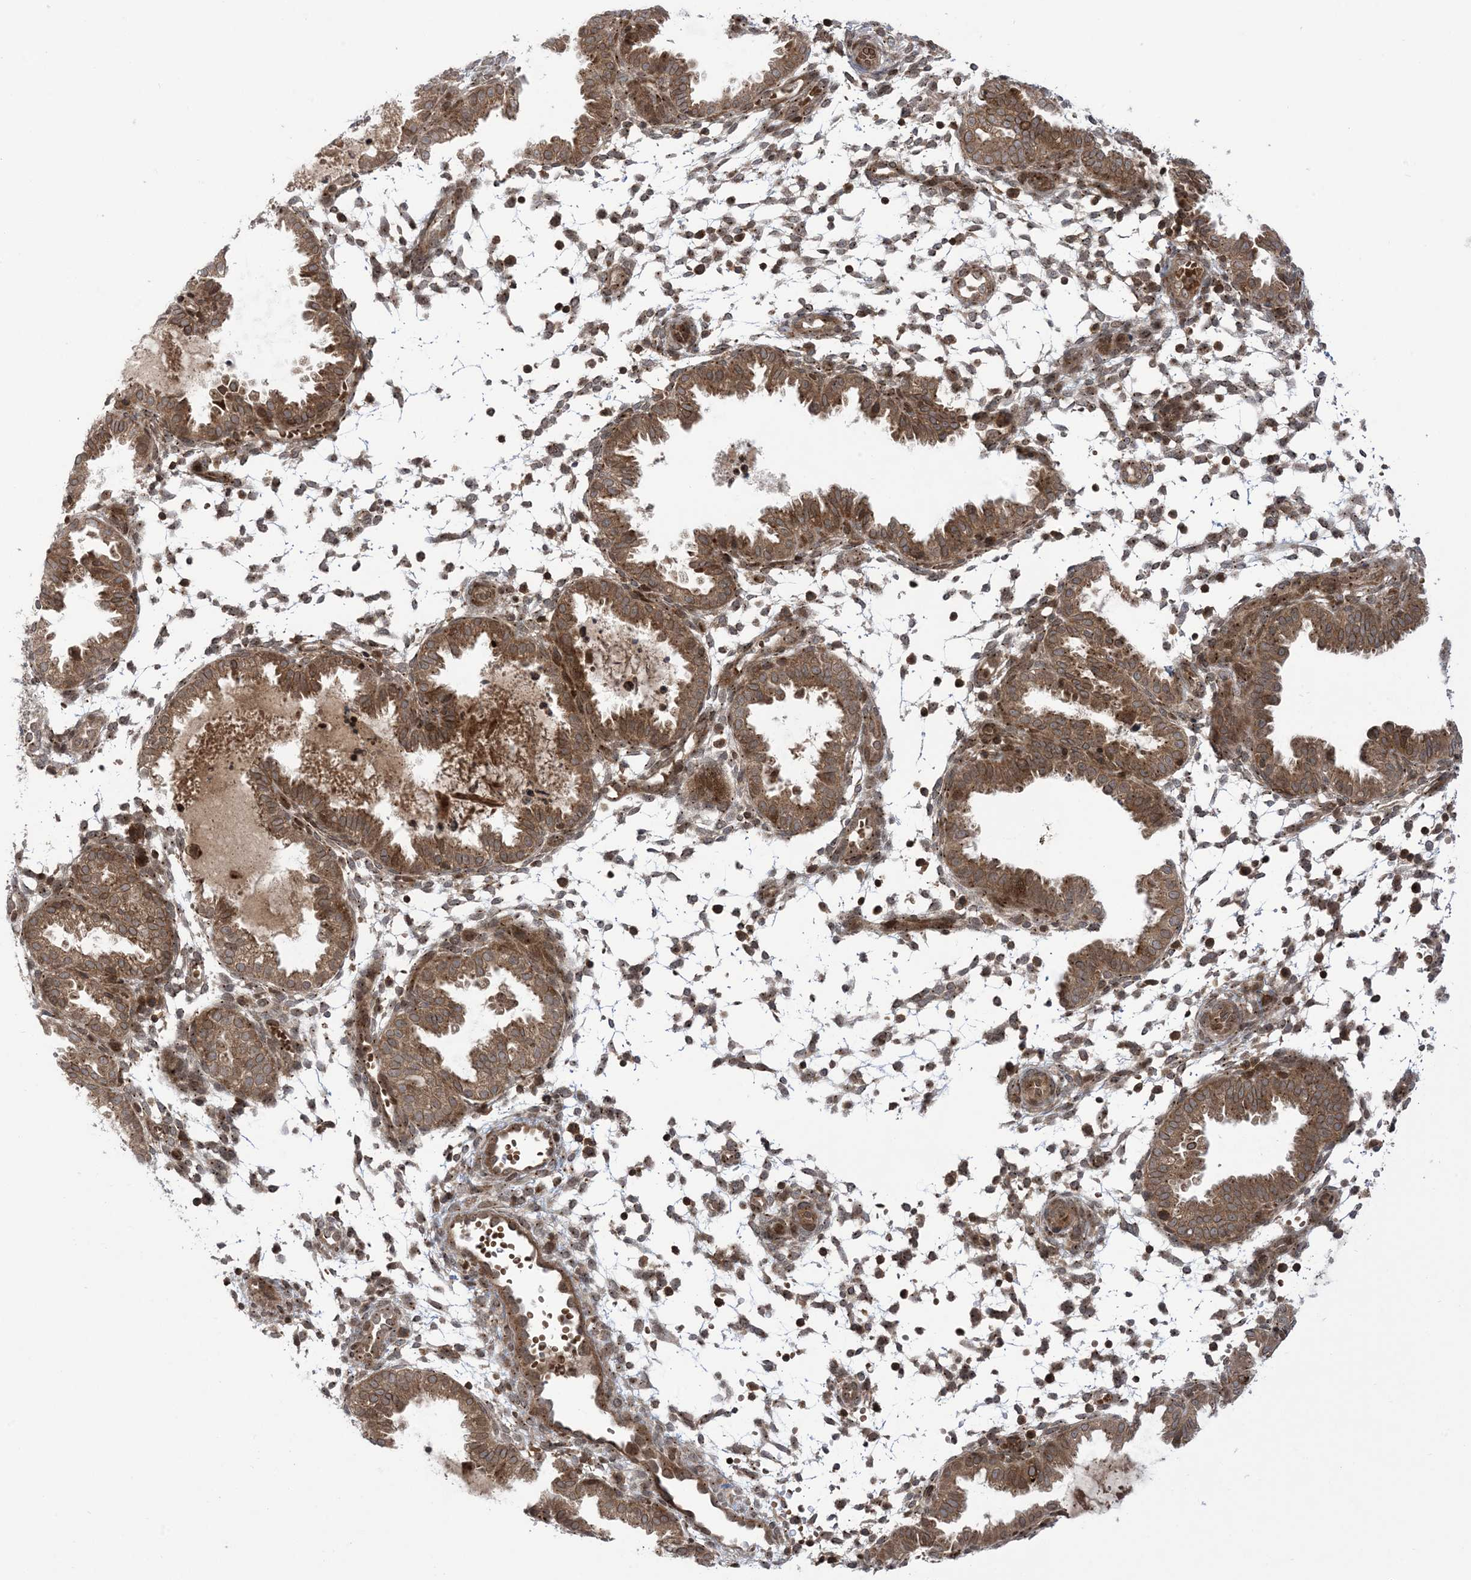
{"staining": {"intensity": "strong", "quantity": "25%-75%", "location": "cytoplasmic/membranous"}, "tissue": "endometrium", "cell_type": "Cells in endometrial stroma", "image_type": "normal", "snomed": [{"axis": "morphology", "description": "Normal tissue, NOS"}, {"axis": "topography", "description": "Endometrium"}], "caption": "Protein positivity by IHC exhibits strong cytoplasmic/membranous expression in about 25%-75% of cells in endometrial stroma in benign endometrium. (brown staining indicates protein expression, while blue staining denotes nuclei).", "gene": "CASP4", "patient": {"sex": "female", "age": 33}}